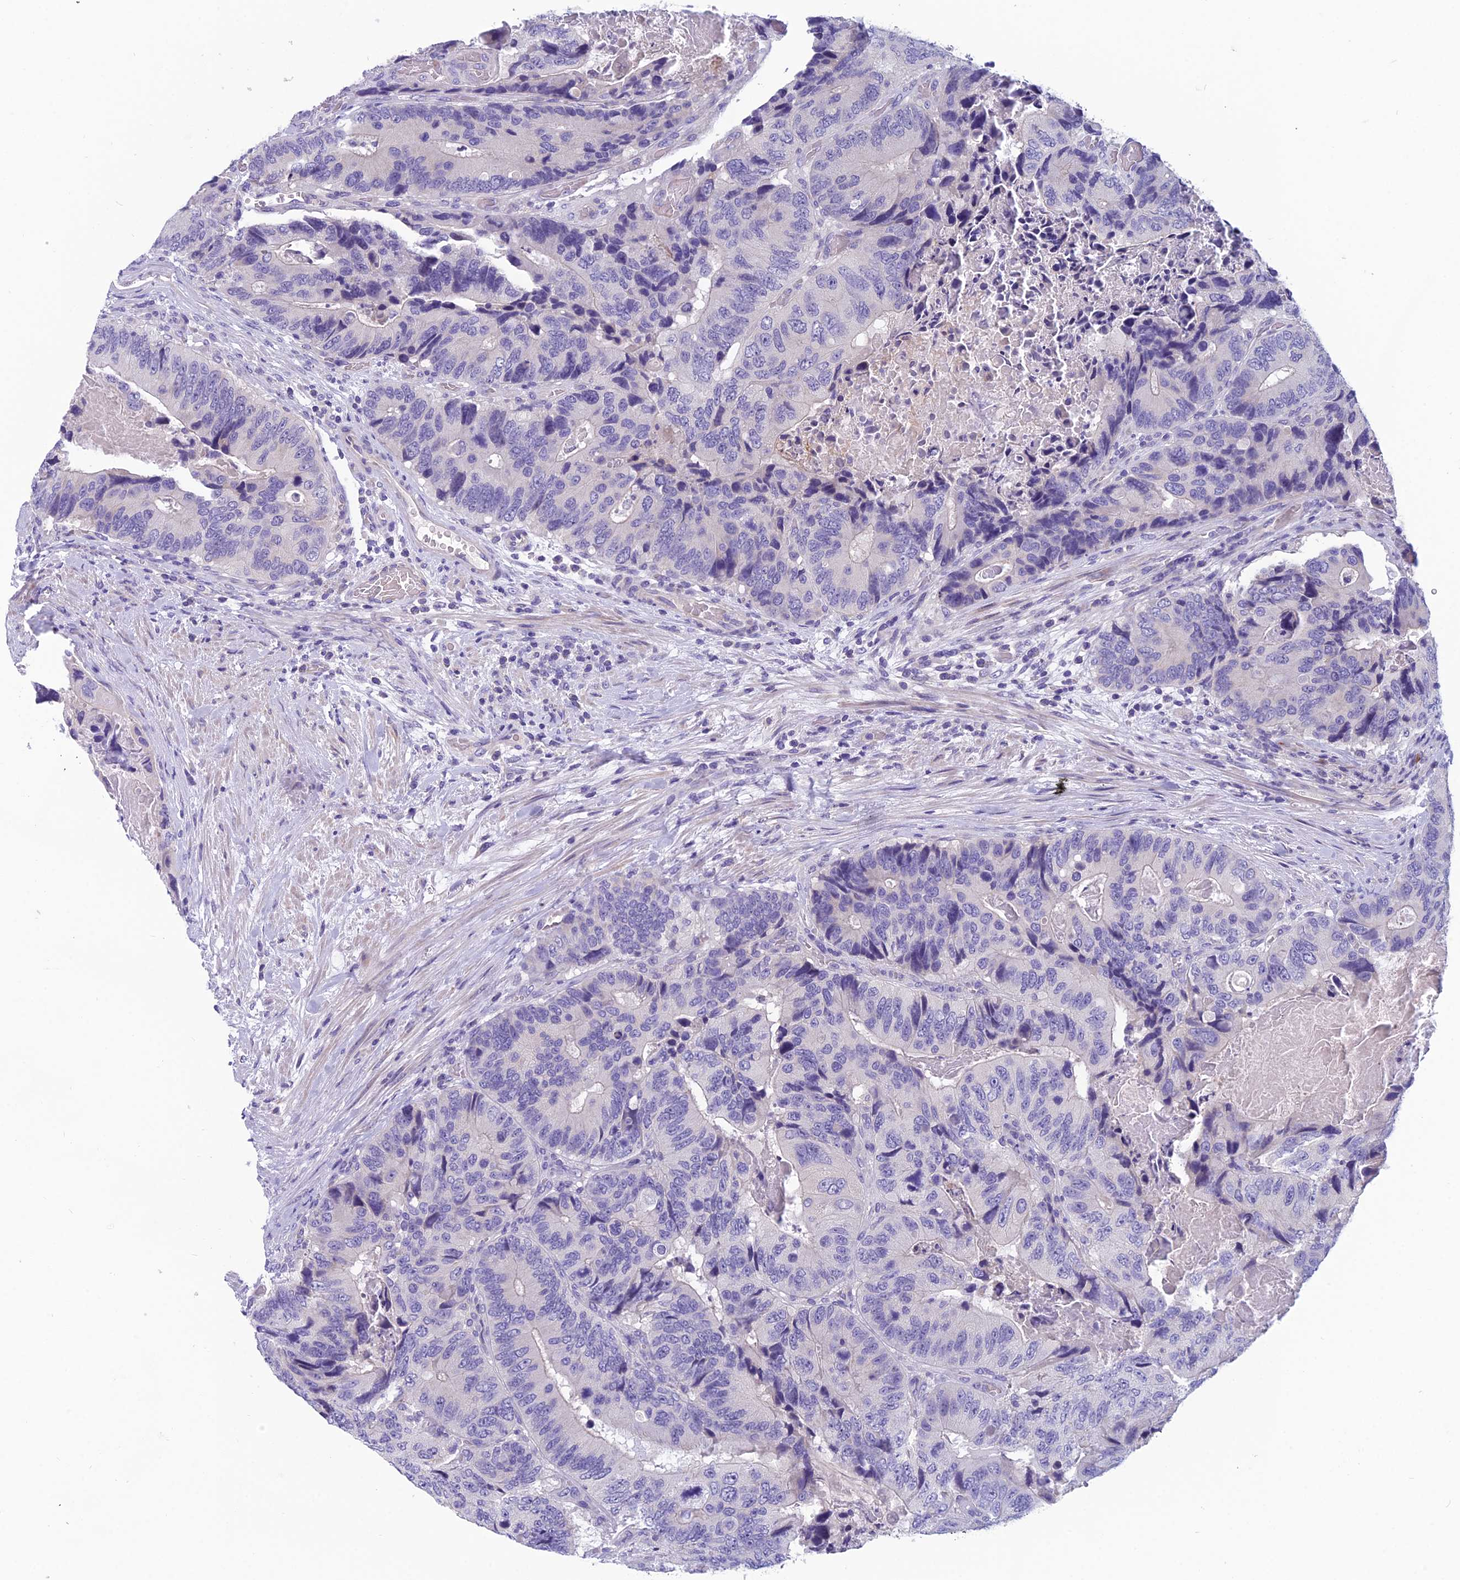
{"staining": {"intensity": "negative", "quantity": "none", "location": "none"}, "tissue": "colorectal cancer", "cell_type": "Tumor cells", "image_type": "cancer", "snomed": [{"axis": "morphology", "description": "Adenocarcinoma, NOS"}, {"axis": "topography", "description": "Colon"}], "caption": "The photomicrograph displays no staining of tumor cells in colorectal cancer (adenocarcinoma).", "gene": "RBM41", "patient": {"sex": "male", "age": 84}}